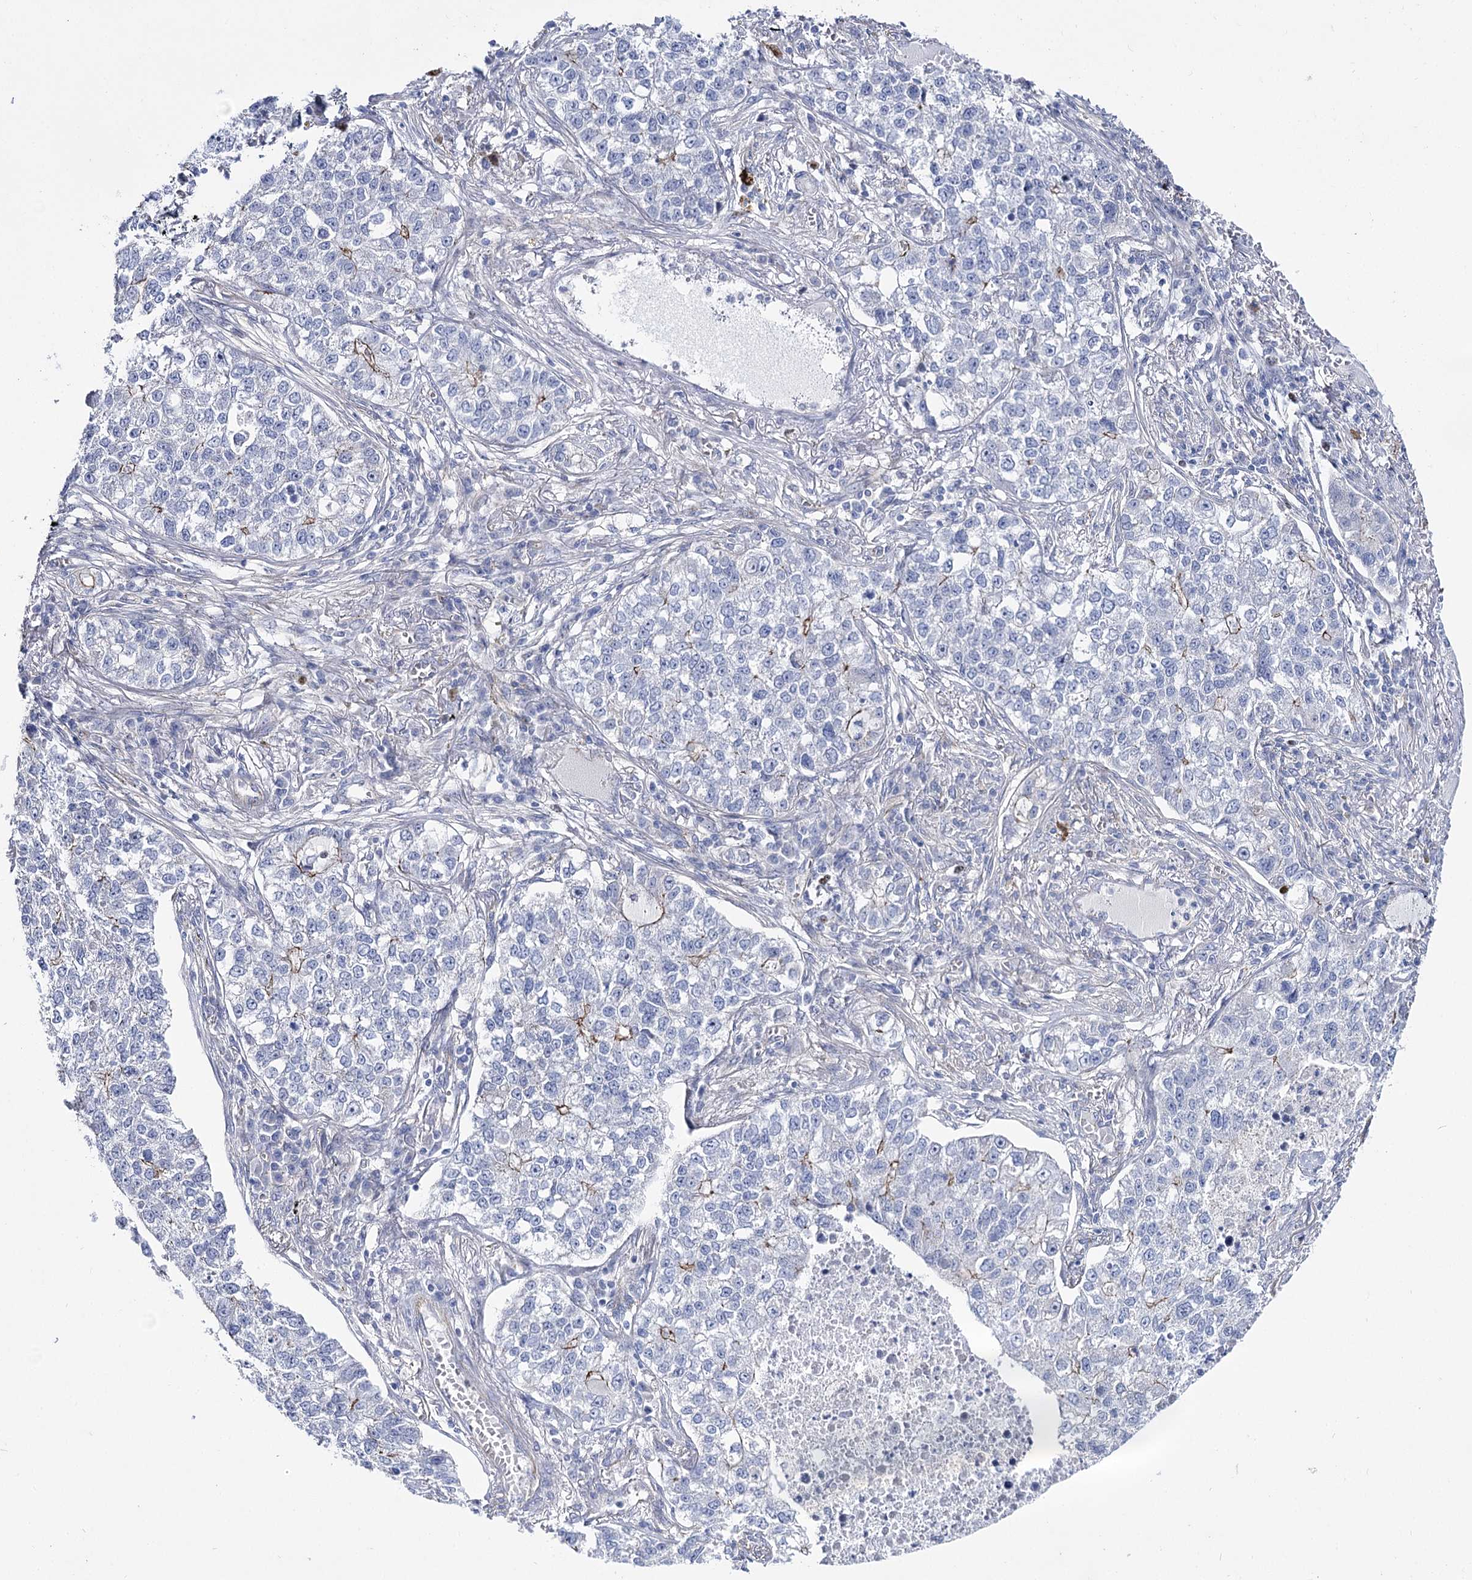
{"staining": {"intensity": "weak", "quantity": "<25%", "location": "cytoplasmic/membranous"}, "tissue": "lung cancer", "cell_type": "Tumor cells", "image_type": "cancer", "snomed": [{"axis": "morphology", "description": "Adenocarcinoma, NOS"}, {"axis": "topography", "description": "Lung"}], "caption": "Immunohistochemistry of lung cancer (adenocarcinoma) reveals no staining in tumor cells. The staining is performed using DAB brown chromogen with nuclei counter-stained in using hematoxylin.", "gene": "NRAP", "patient": {"sex": "male", "age": 49}}